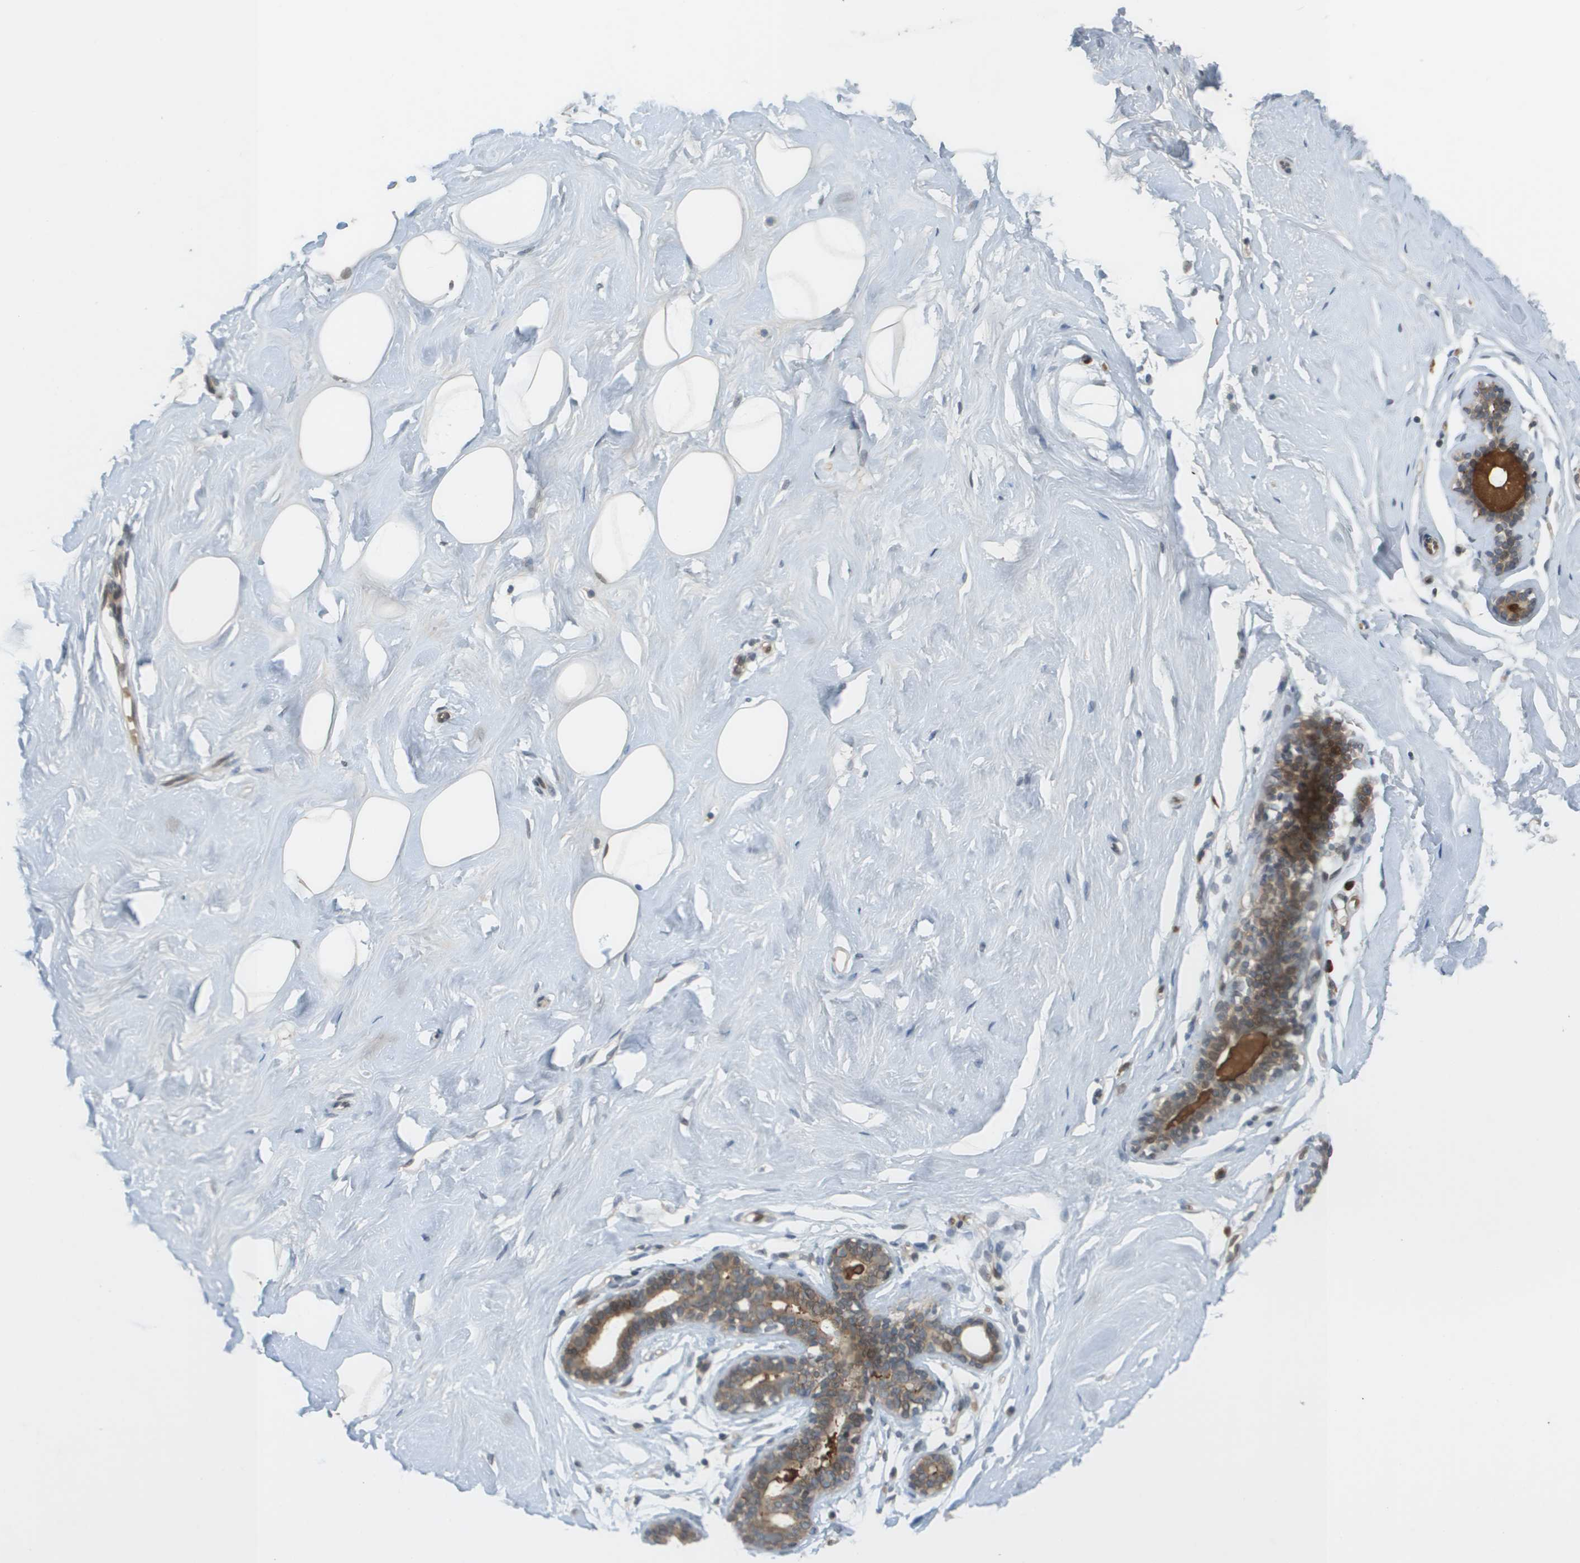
{"staining": {"intensity": "negative", "quantity": "none", "location": "none"}, "tissue": "breast", "cell_type": "Adipocytes", "image_type": "normal", "snomed": [{"axis": "morphology", "description": "Normal tissue, NOS"}, {"axis": "topography", "description": "Breast"}], "caption": "The histopathology image demonstrates no staining of adipocytes in unremarkable breast.", "gene": "CACNB4", "patient": {"sex": "female", "age": 23}}